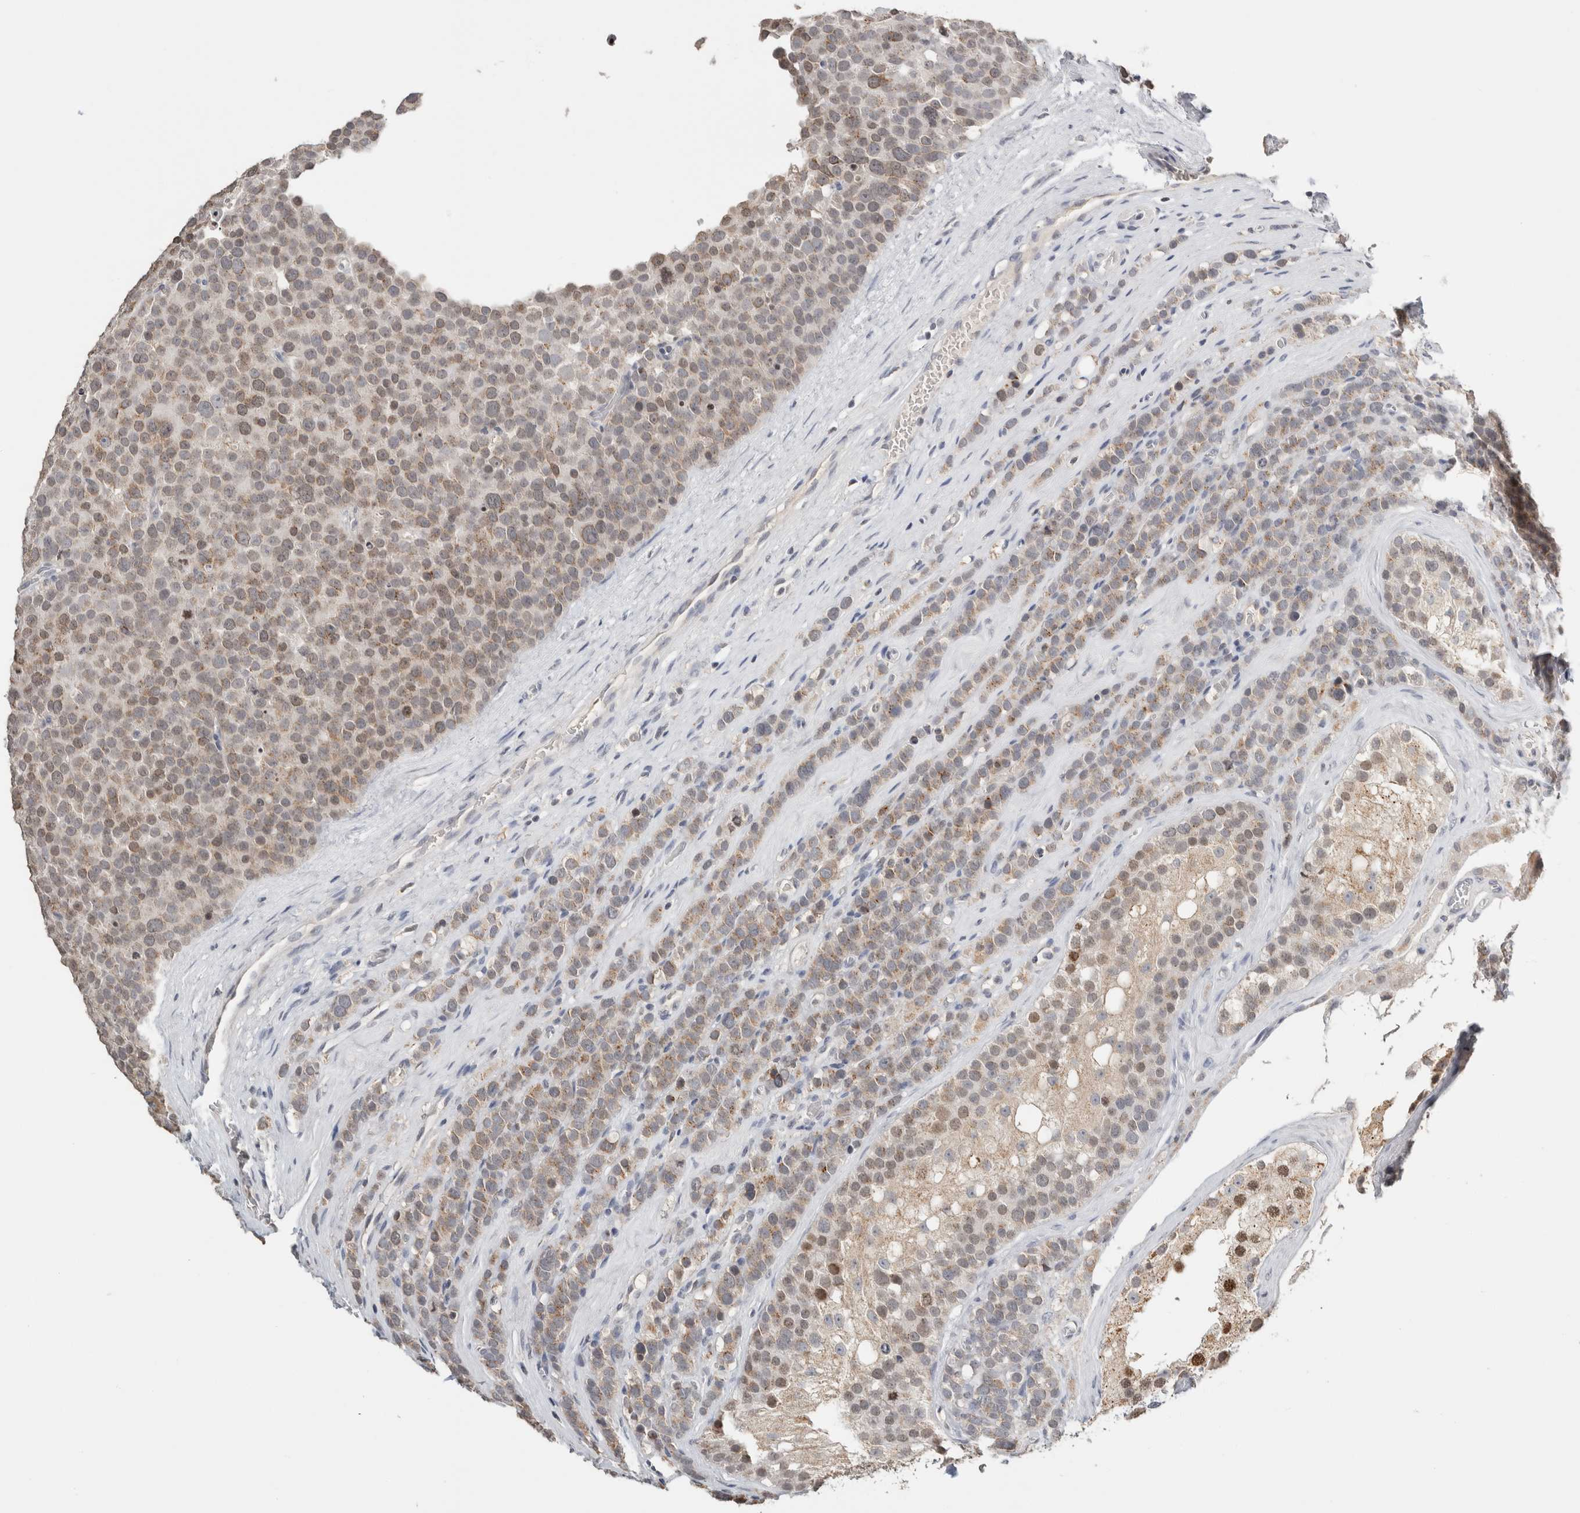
{"staining": {"intensity": "weak", "quantity": "25%-75%", "location": "cytoplasmic/membranous"}, "tissue": "testis cancer", "cell_type": "Tumor cells", "image_type": "cancer", "snomed": [{"axis": "morphology", "description": "Seminoma, NOS"}, {"axis": "topography", "description": "Testis"}], "caption": "An image of human testis cancer (seminoma) stained for a protein exhibits weak cytoplasmic/membranous brown staining in tumor cells.", "gene": "CRAT", "patient": {"sex": "male", "age": 71}}